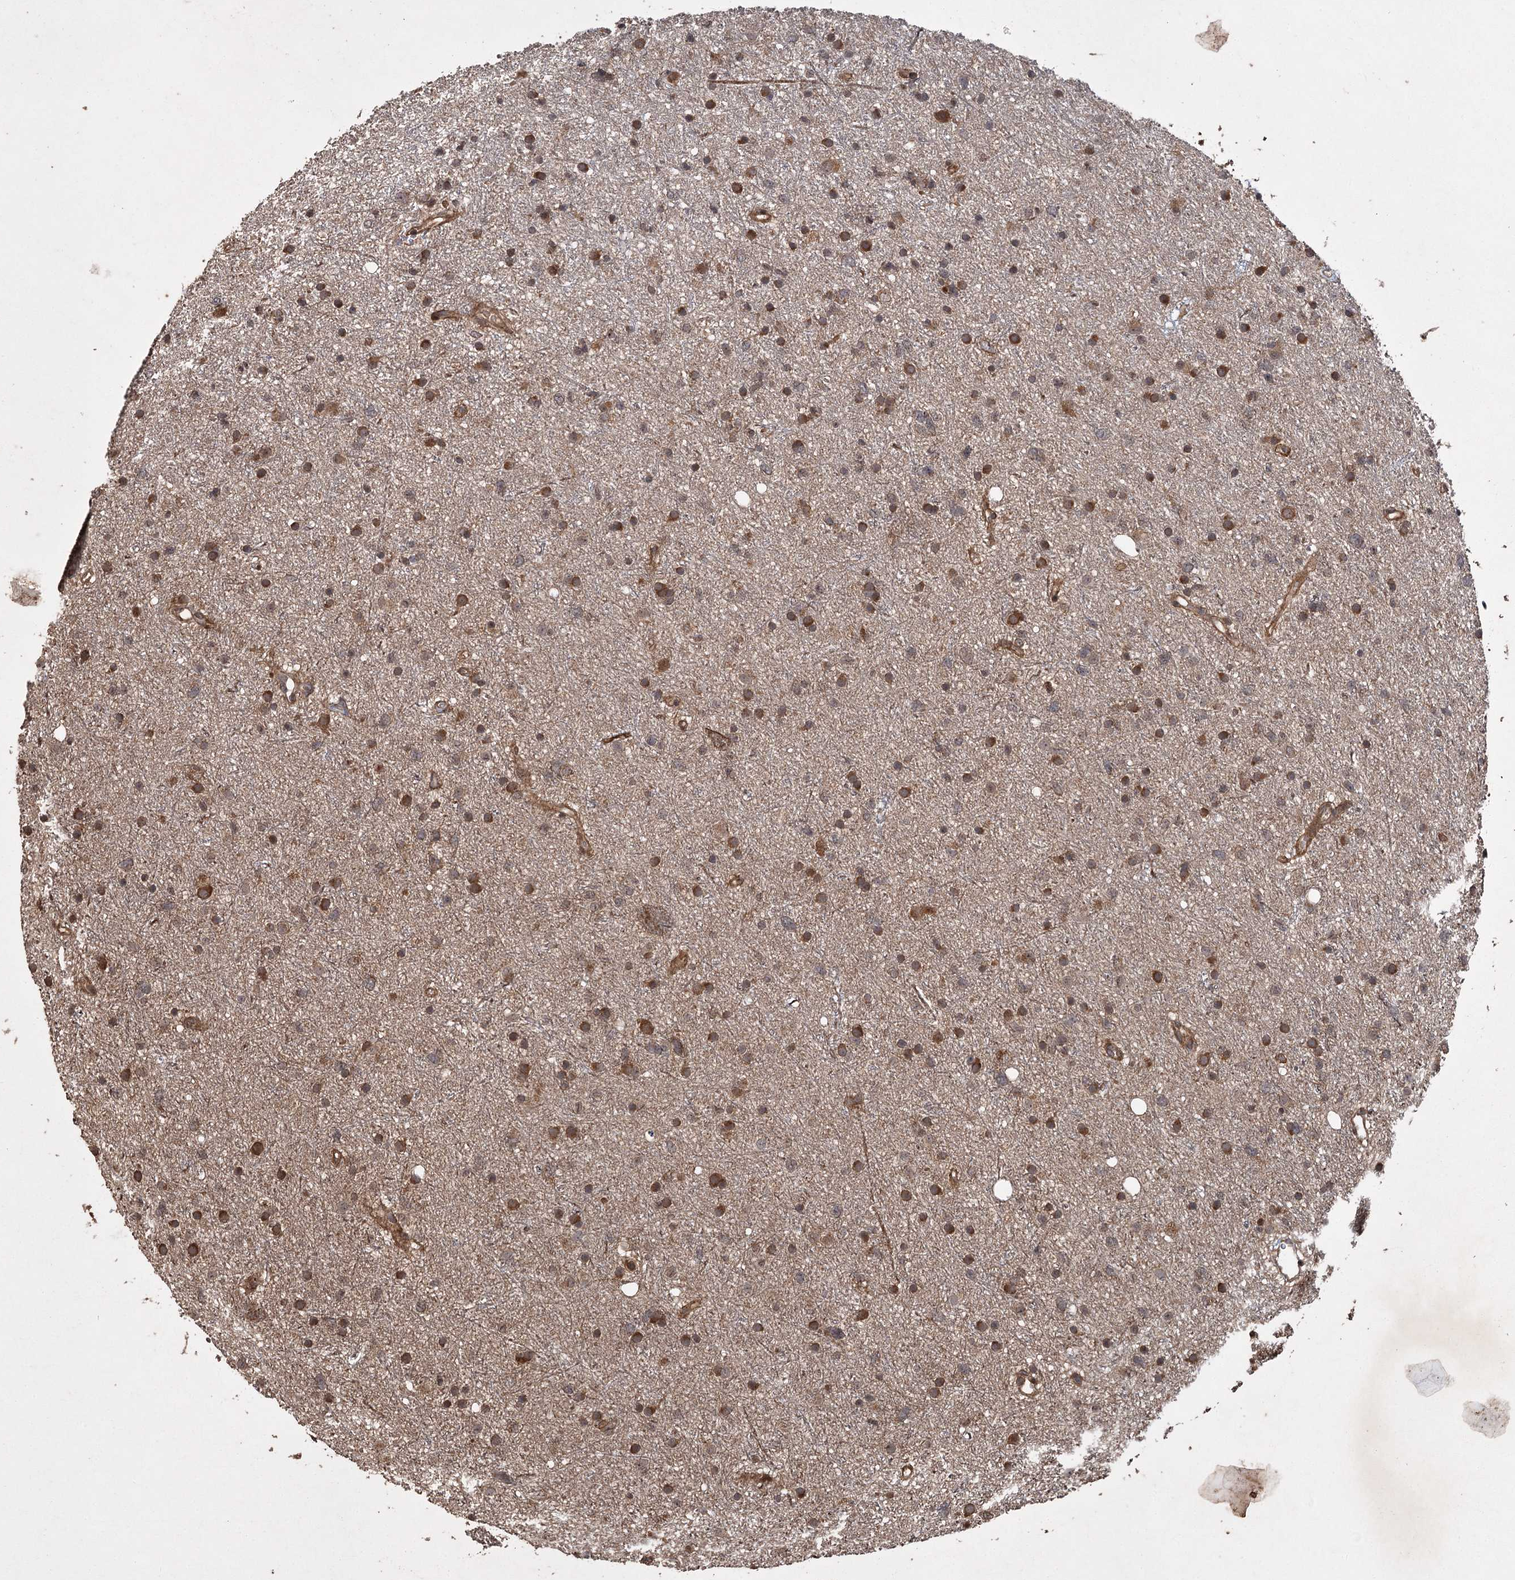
{"staining": {"intensity": "moderate", "quantity": ">75%", "location": "cytoplasmic/membranous"}, "tissue": "glioma", "cell_type": "Tumor cells", "image_type": "cancer", "snomed": [{"axis": "morphology", "description": "Glioma, malignant, Low grade"}, {"axis": "topography", "description": "Cerebral cortex"}], "caption": "Malignant low-grade glioma was stained to show a protein in brown. There is medium levels of moderate cytoplasmic/membranous expression in approximately >75% of tumor cells. The staining is performed using DAB brown chromogen to label protein expression. The nuclei are counter-stained blue using hematoxylin.", "gene": "RPAP3", "patient": {"sex": "female", "age": 39}}